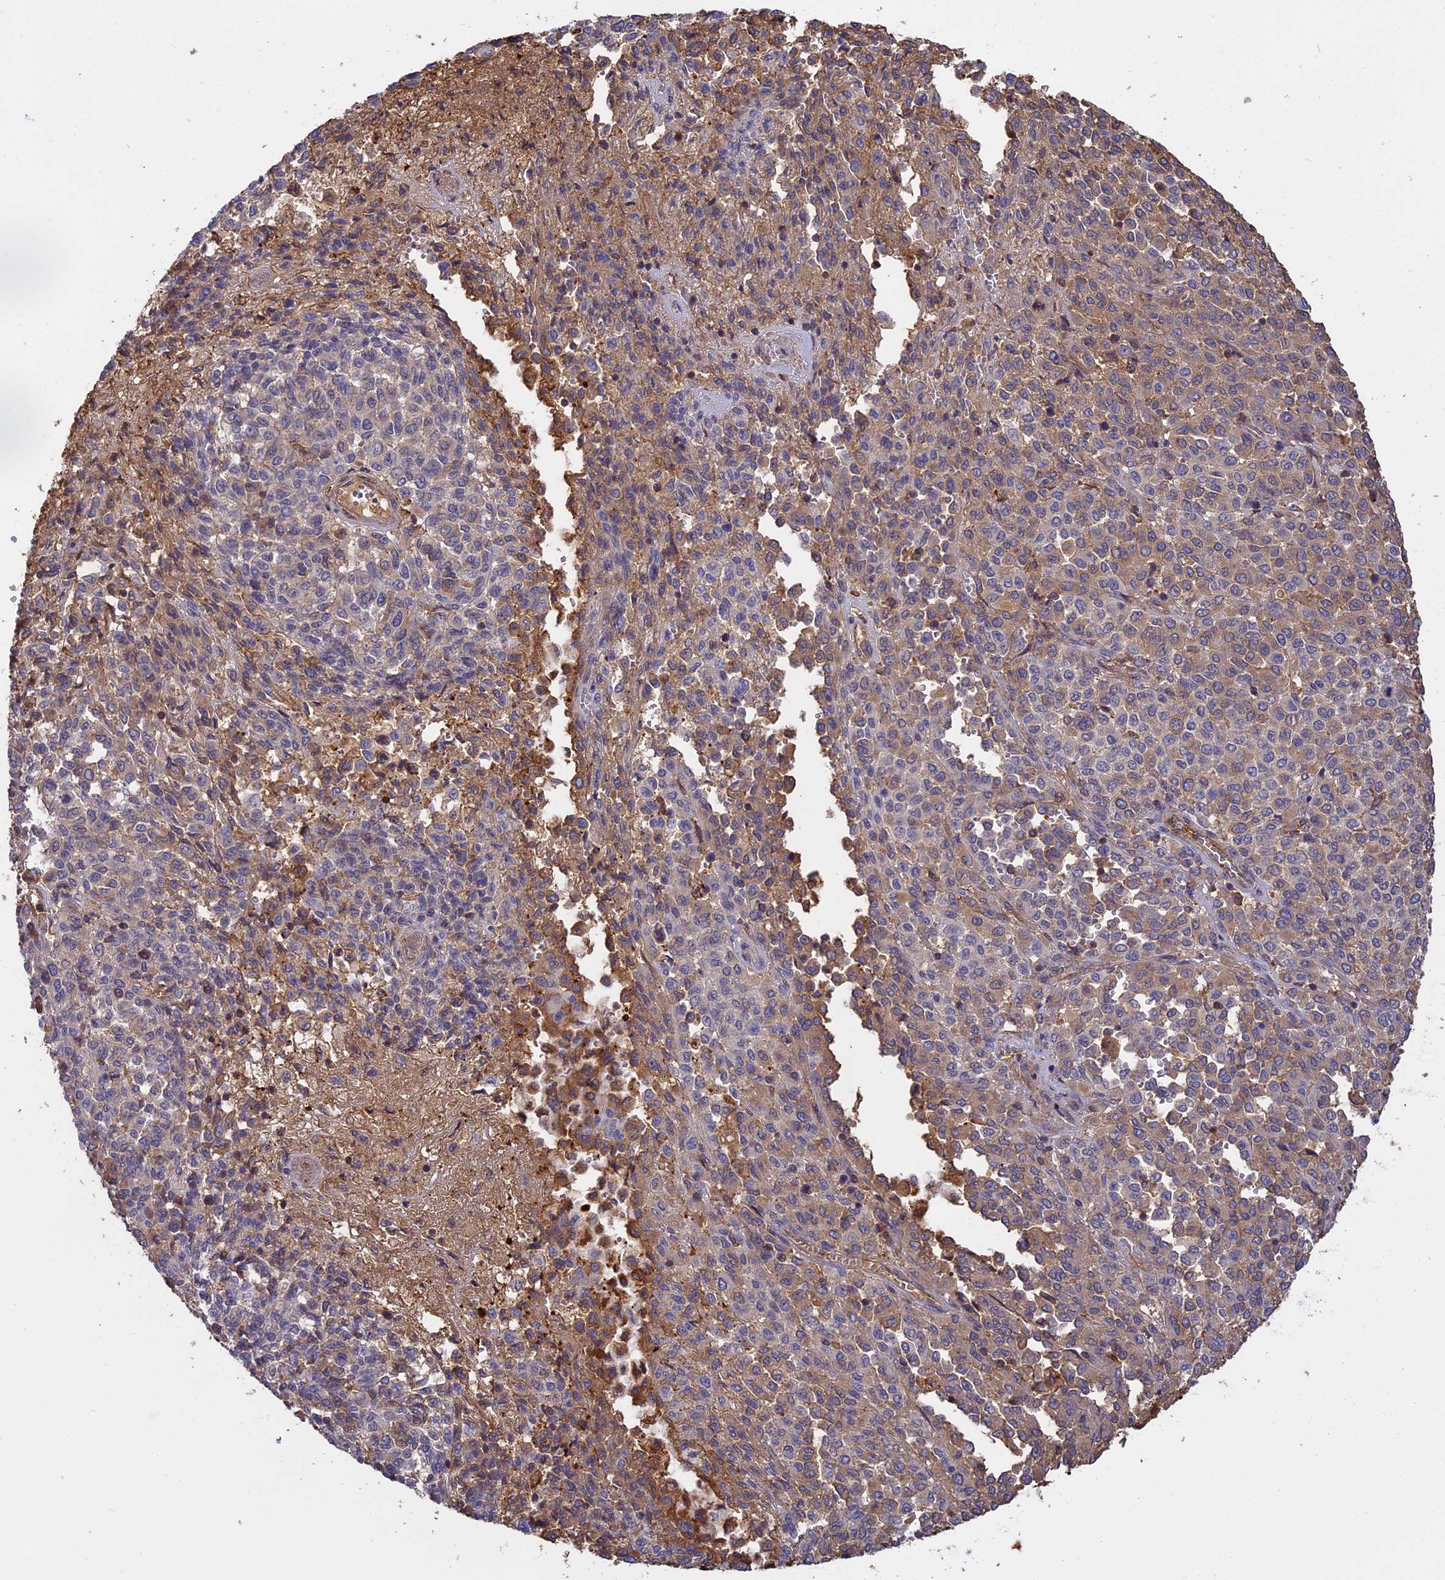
{"staining": {"intensity": "weak", "quantity": "<25%", "location": "cytoplasmic/membranous"}, "tissue": "melanoma", "cell_type": "Tumor cells", "image_type": "cancer", "snomed": [{"axis": "morphology", "description": "Malignant melanoma, Metastatic site"}, {"axis": "topography", "description": "Pancreas"}], "caption": "This is a histopathology image of IHC staining of malignant melanoma (metastatic site), which shows no staining in tumor cells. The staining is performed using DAB brown chromogen with nuclei counter-stained in using hematoxylin.", "gene": "CFAP119", "patient": {"sex": "female", "age": 30}}